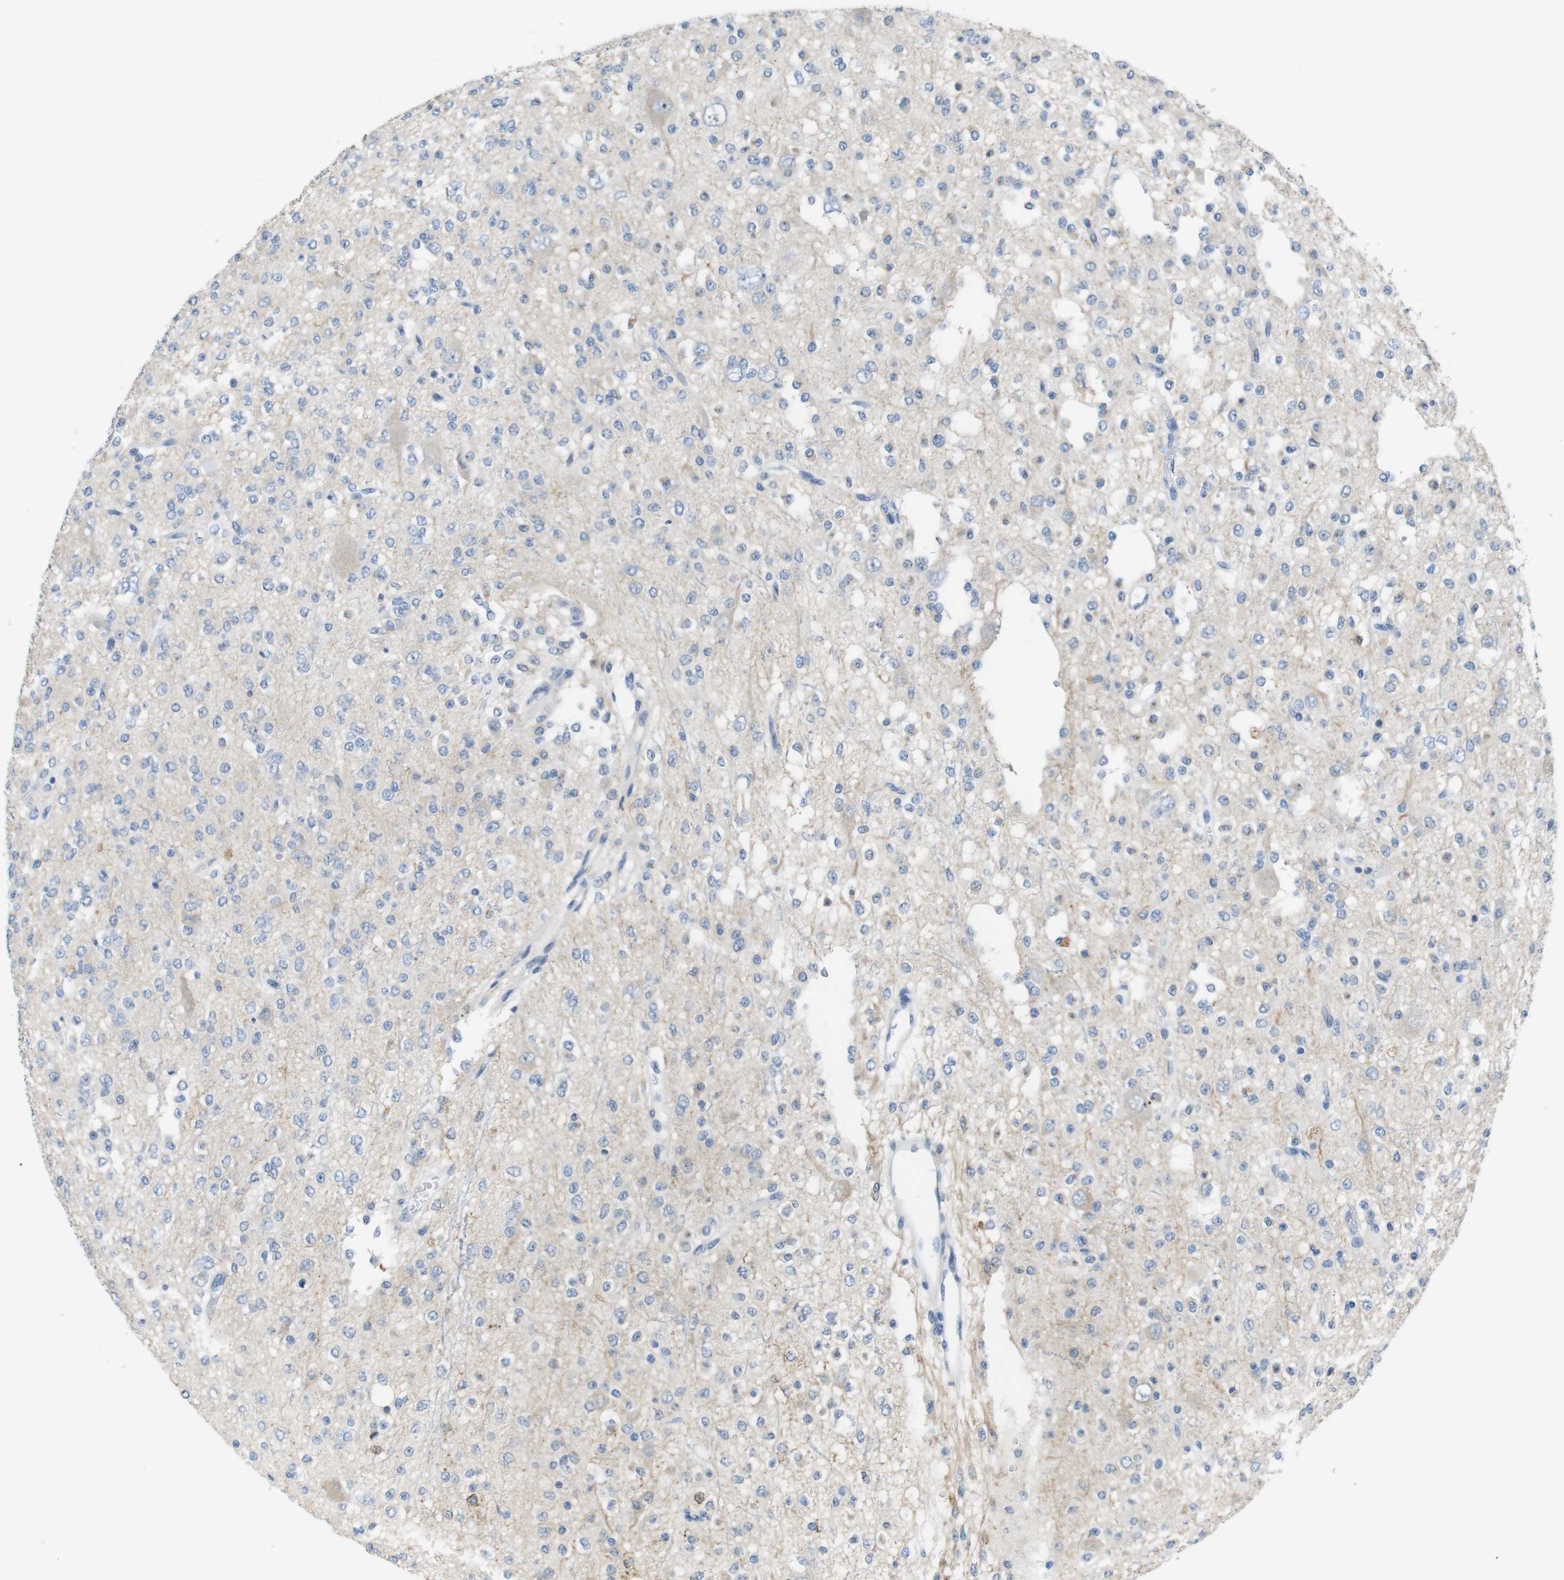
{"staining": {"intensity": "negative", "quantity": "none", "location": "none"}, "tissue": "glioma", "cell_type": "Tumor cells", "image_type": "cancer", "snomed": [{"axis": "morphology", "description": "Glioma, malignant, Low grade"}, {"axis": "topography", "description": "Brain"}], "caption": "Tumor cells show no significant staining in low-grade glioma (malignant).", "gene": "TJP3", "patient": {"sex": "male", "age": 38}}